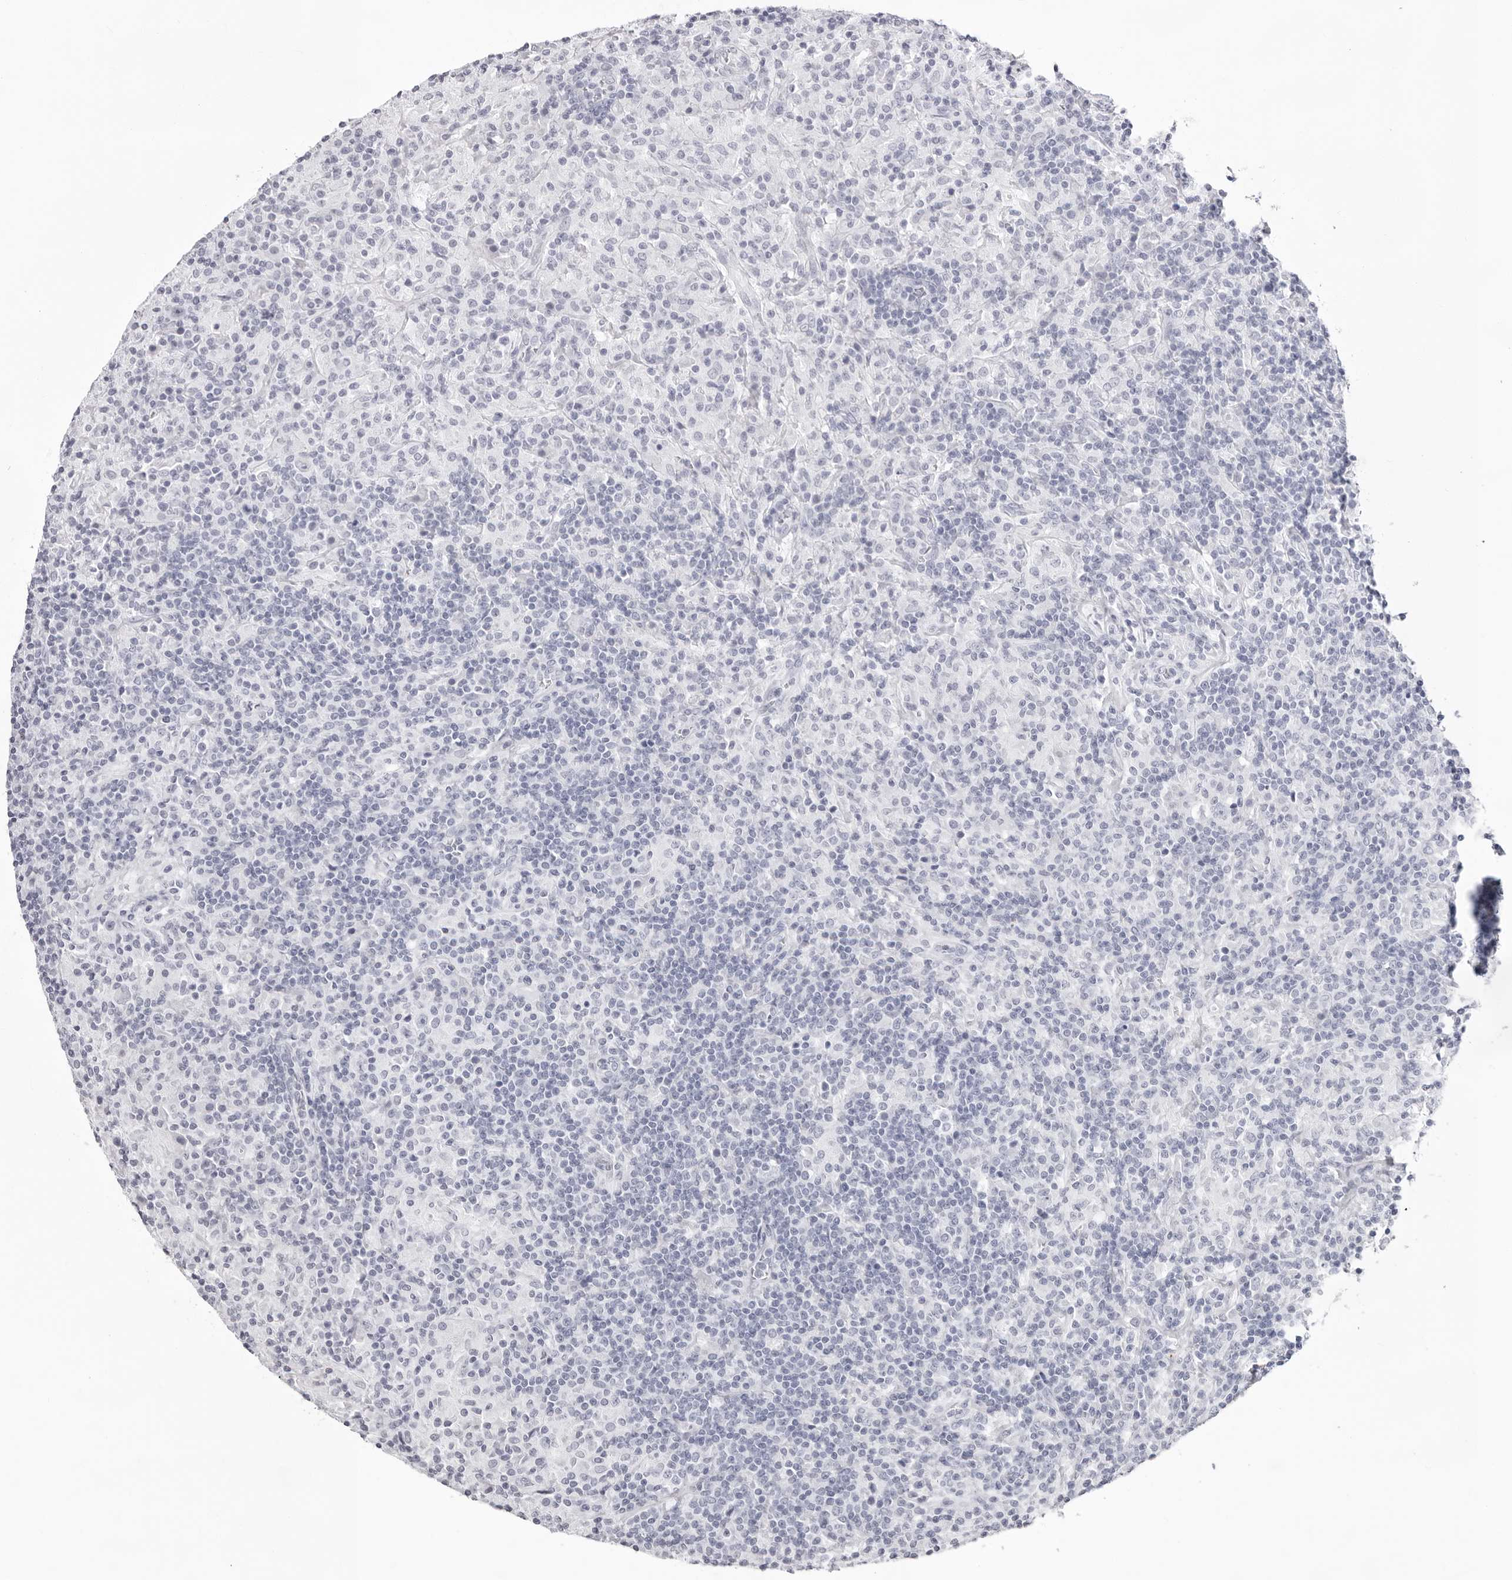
{"staining": {"intensity": "negative", "quantity": "none", "location": "none"}, "tissue": "lymphoma", "cell_type": "Tumor cells", "image_type": "cancer", "snomed": [{"axis": "morphology", "description": "Hodgkin's disease, NOS"}, {"axis": "topography", "description": "Lymph node"}], "caption": "An IHC image of Hodgkin's disease is shown. There is no staining in tumor cells of Hodgkin's disease.", "gene": "INSL3", "patient": {"sex": "male", "age": 70}}